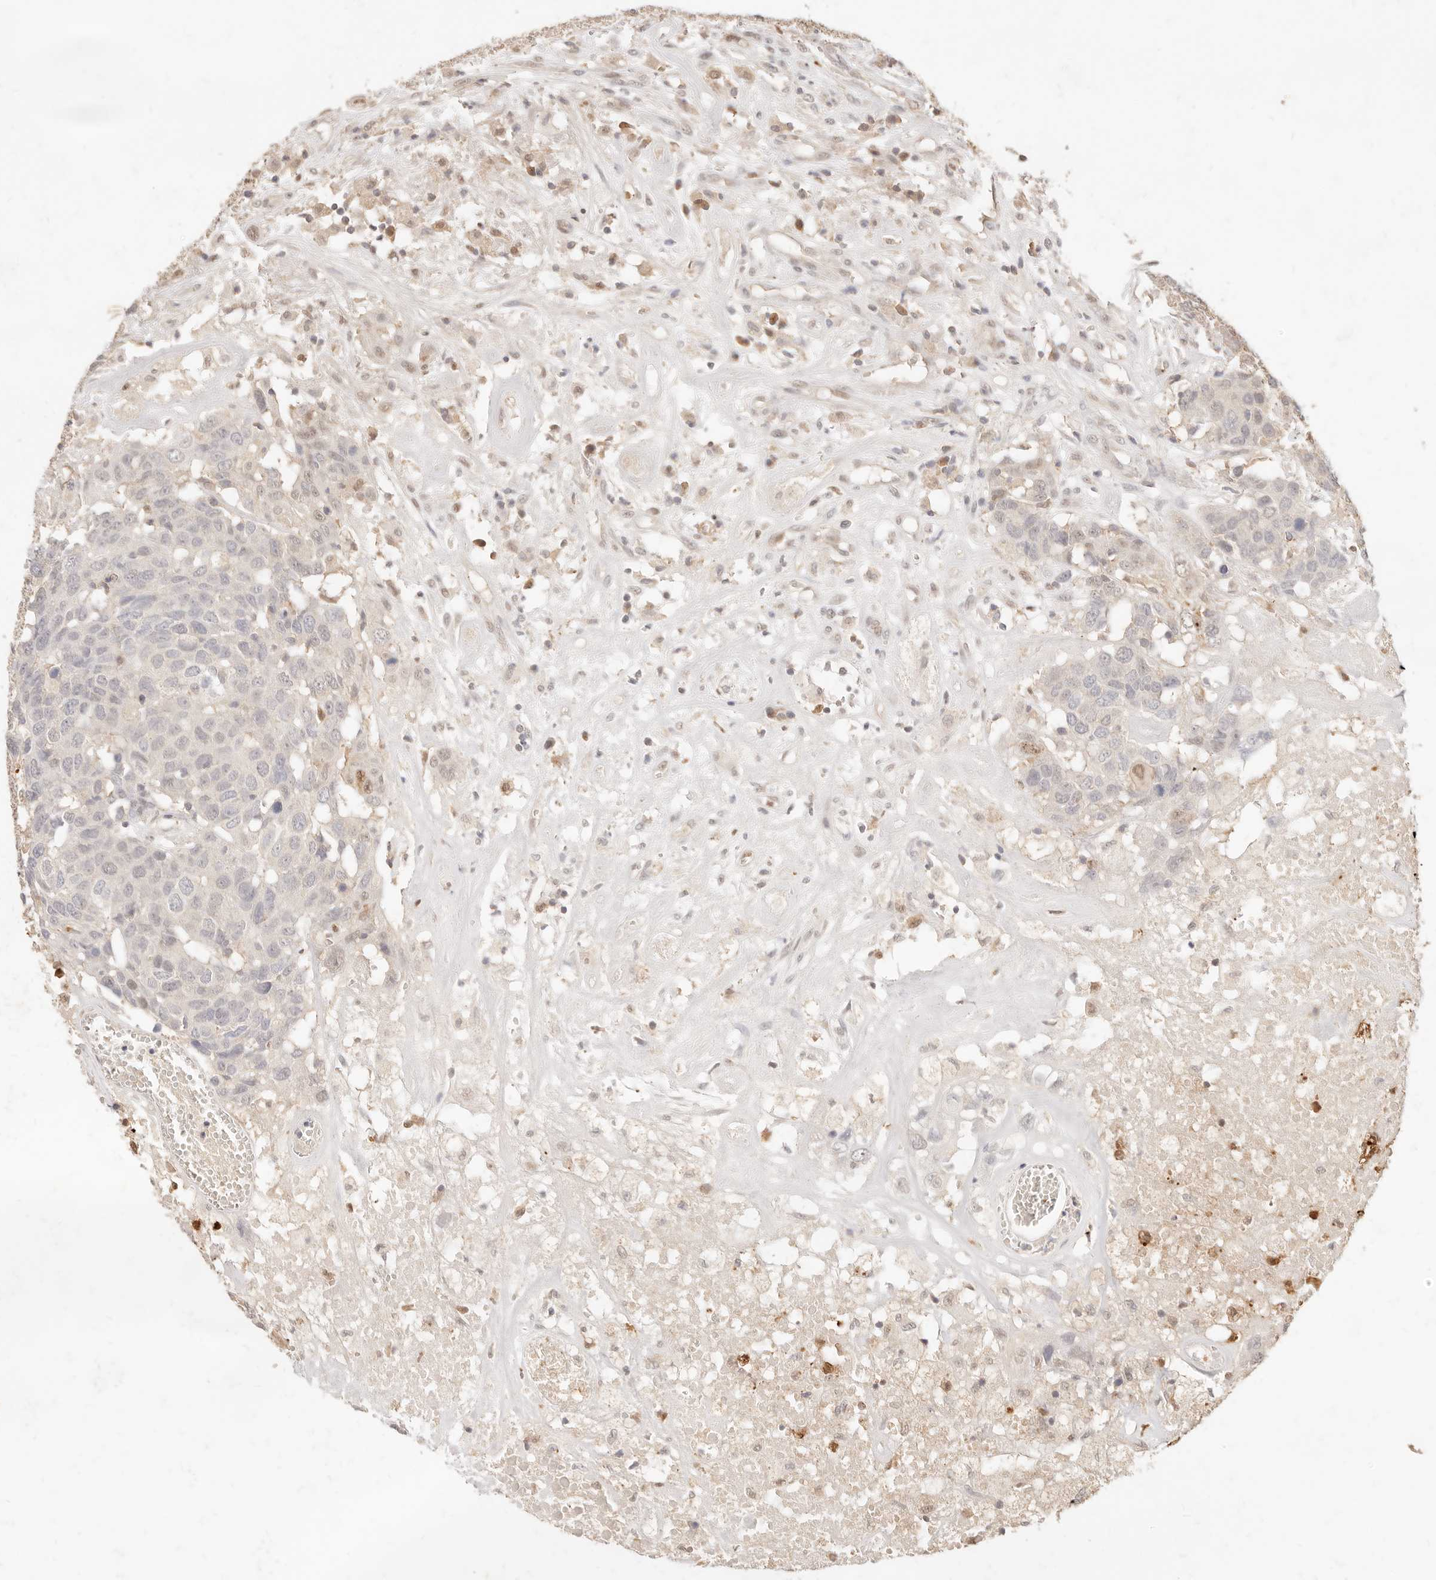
{"staining": {"intensity": "negative", "quantity": "none", "location": "none"}, "tissue": "head and neck cancer", "cell_type": "Tumor cells", "image_type": "cancer", "snomed": [{"axis": "morphology", "description": "Squamous cell carcinoma, NOS"}, {"axis": "topography", "description": "Head-Neck"}], "caption": "Immunohistochemical staining of human head and neck squamous cell carcinoma exhibits no significant expression in tumor cells.", "gene": "TMTC2", "patient": {"sex": "male", "age": 66}}